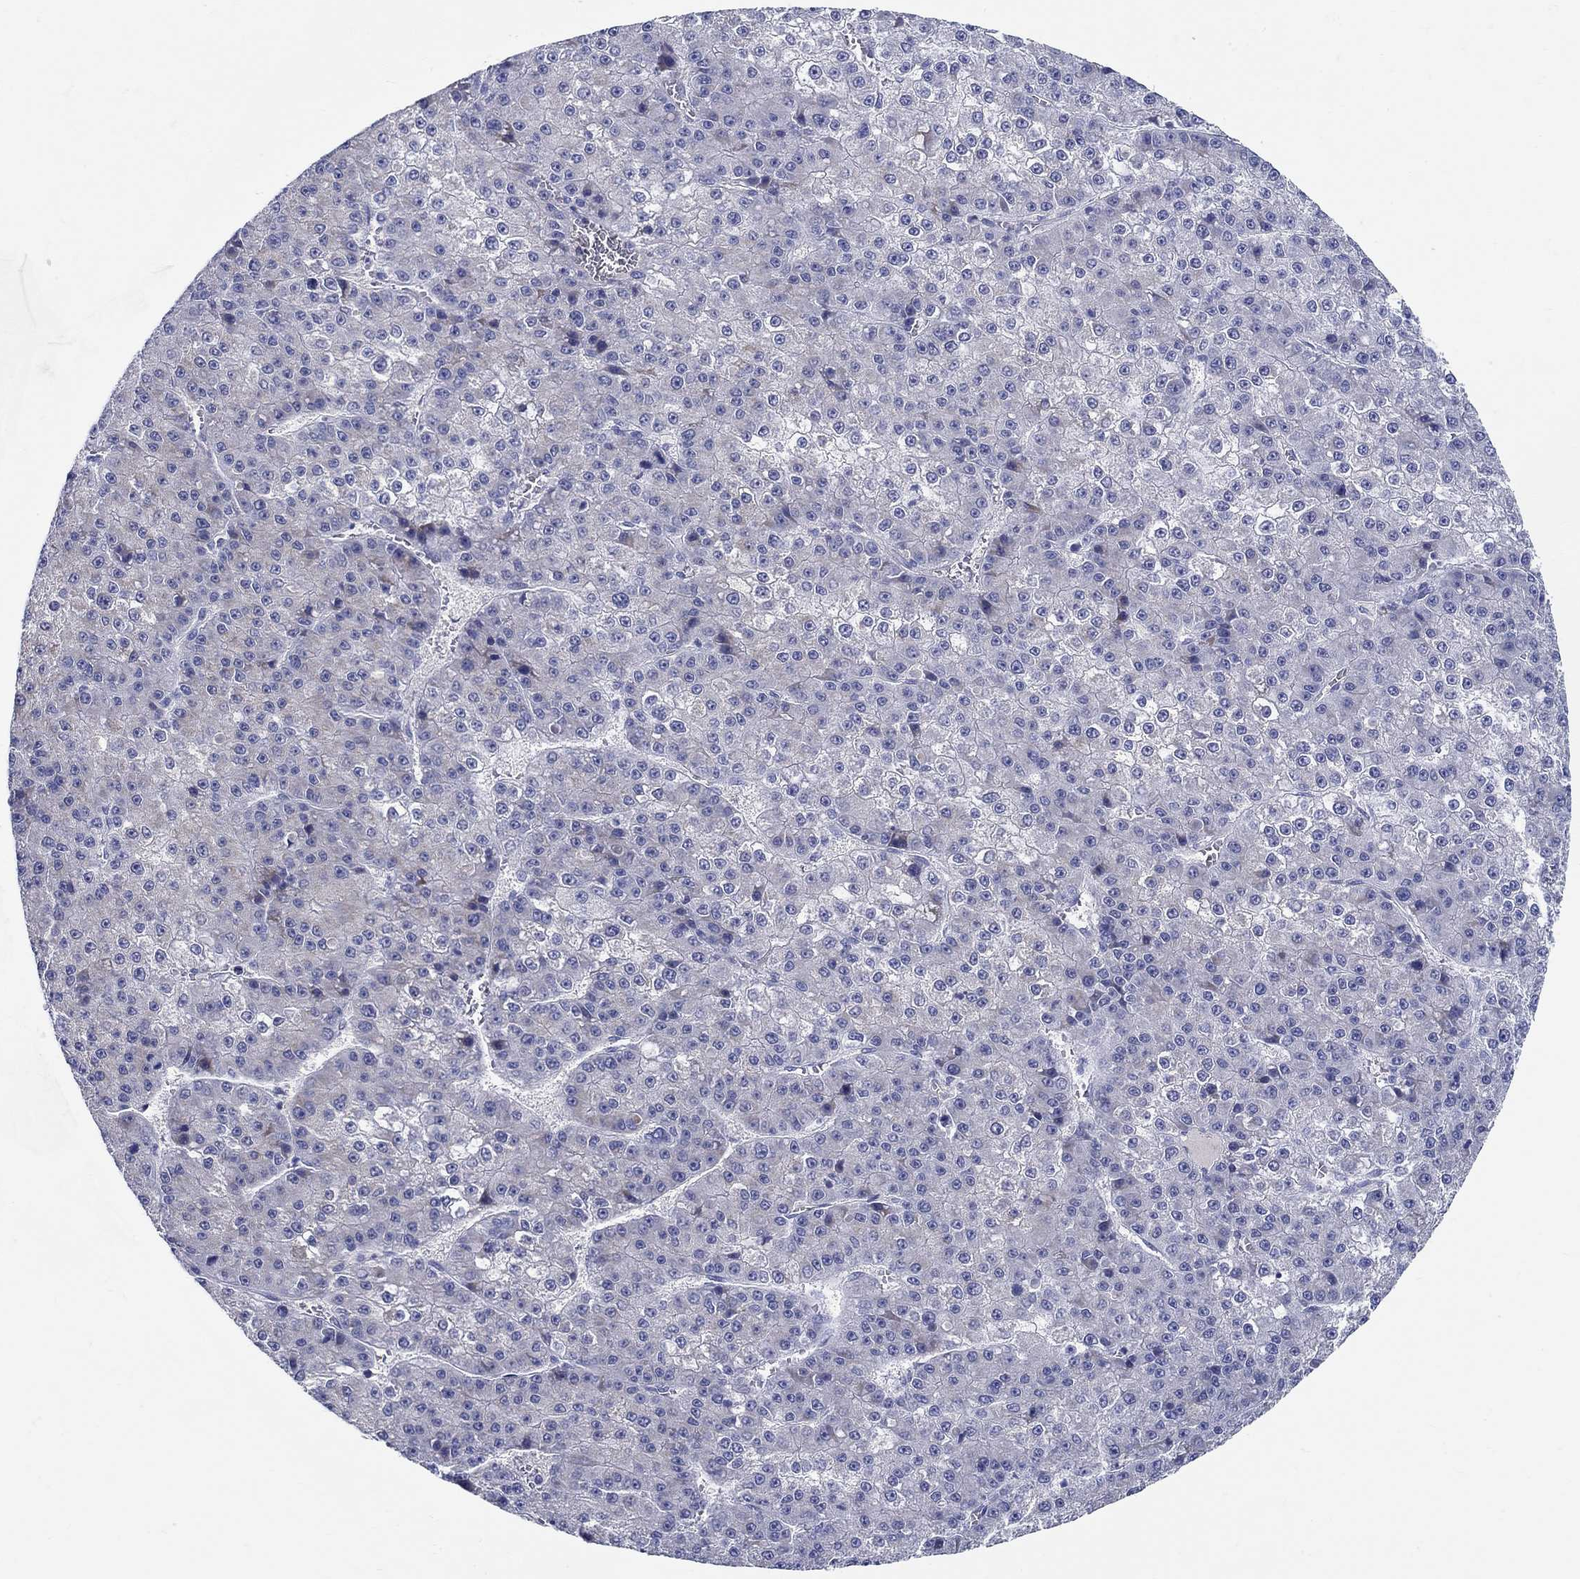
{"staining": {"intensity": "negative", "quantity": "none", "location": "none"}, "tissue": "liver cancer", "cell_type": "Tumor cells", "image_type": "cancer", "snomed": [{"axis": "morphology", "description": "Carcinoma, Hepatocellular, NOS"}, {"axis": "topography", "description": "Liver"}], "caption": "Protein analysis of liver cancer shows no significant positivity in tumor cells.", "gene": "CRYGD", "patient": {"sex": "female", "age": 73}}